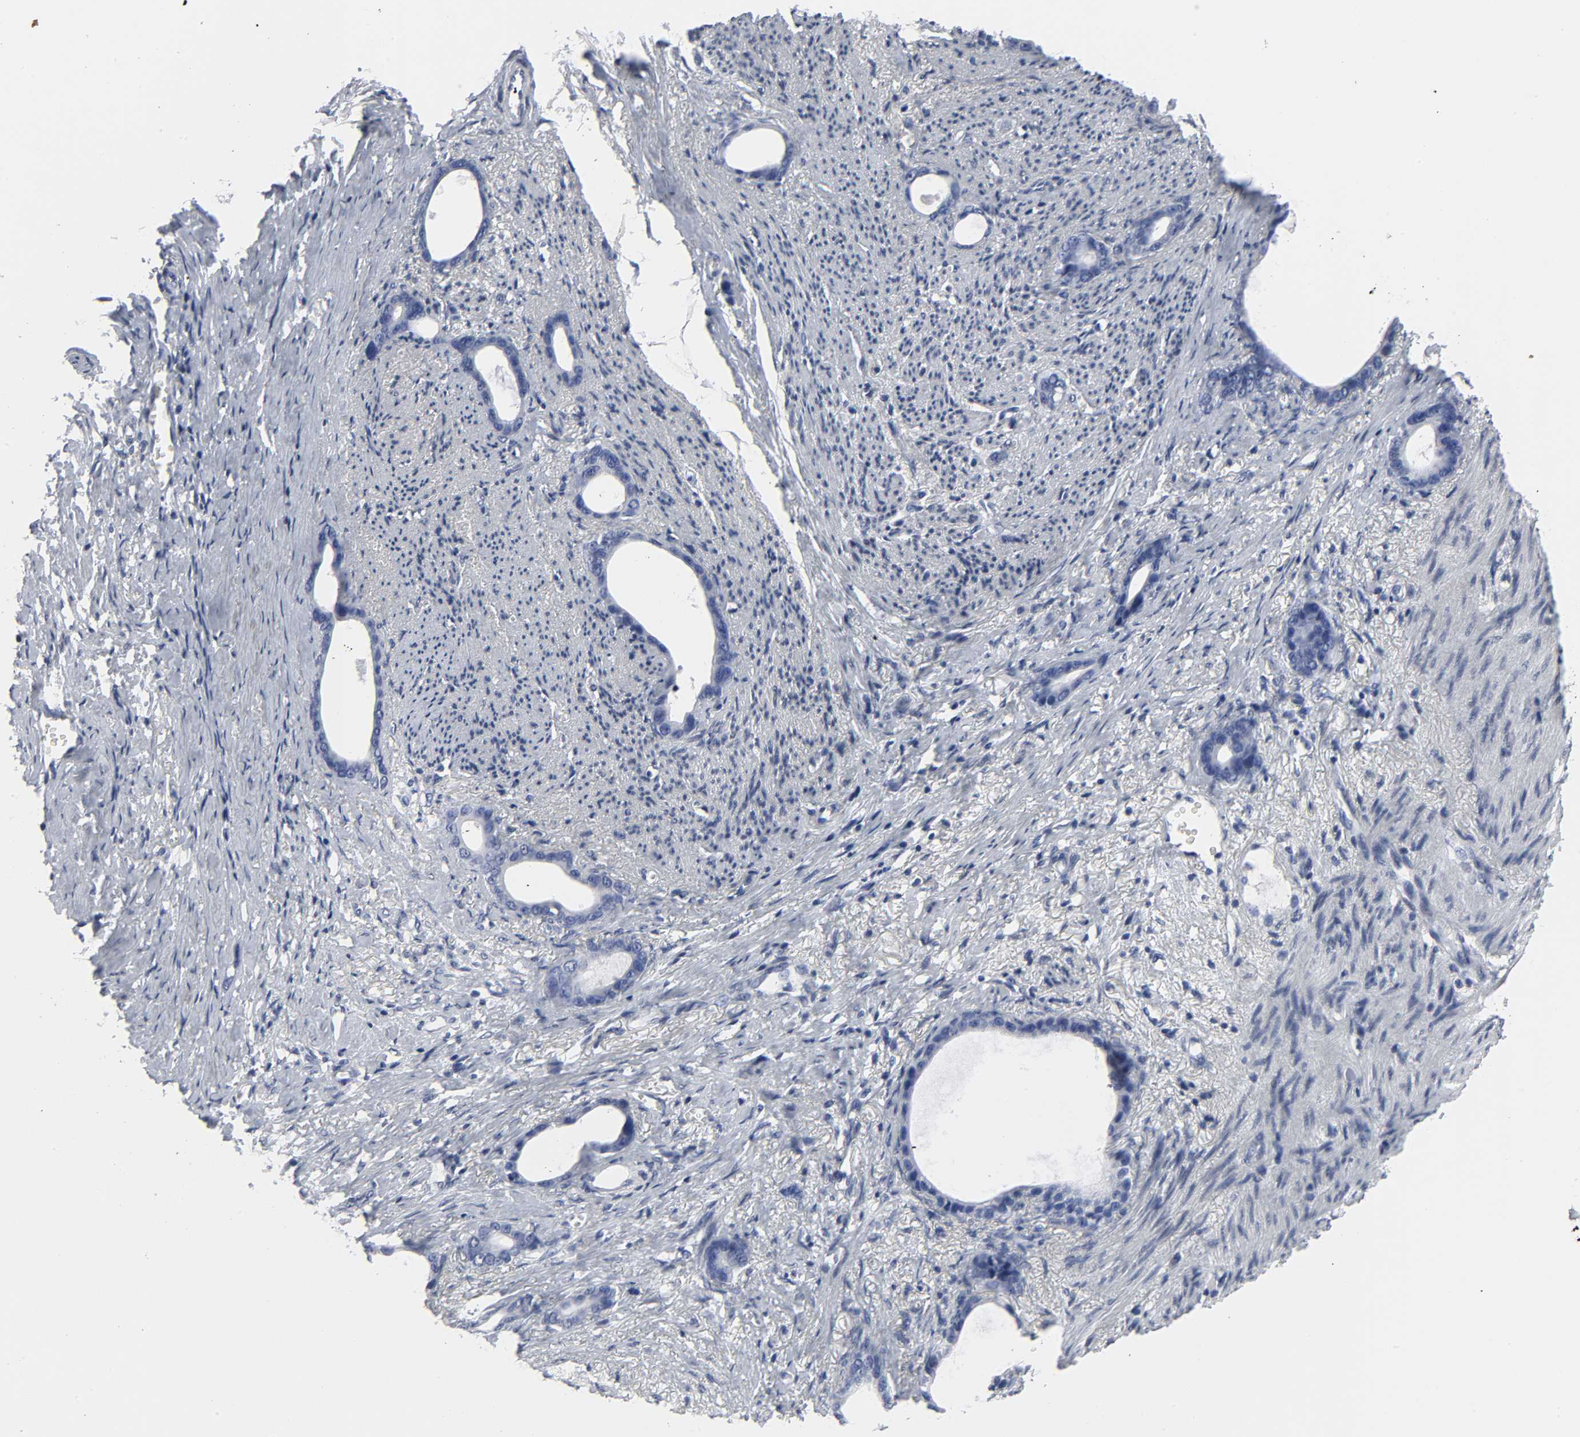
{"staining": {"intensity": "negative", "quantity": "none", "location": "none"}, "tissue": "stomach cancer", "cell_type": "Tumor cells", "image_type": "cancer", "snomed": [{"axis": "morphology", "description": "Adenocarcinoma, NOS"}, {"axis": "topography", "description": "Stomach"}], "caption": "Immunohistochemistry (IHC) micrograph of neoplastic tissue: human stomach cancer stained with DAB exhibits no significant protein expression in tumor cells. The staining was performed using DAB (3,3'-diaminobenzidine) to visualize the protein expression in brown, while the nuclei were stained in blue with hematoxylin (Magnification: 20x).", "gene": "SALL2", "patient": {"sex": "female", "age": 75}}